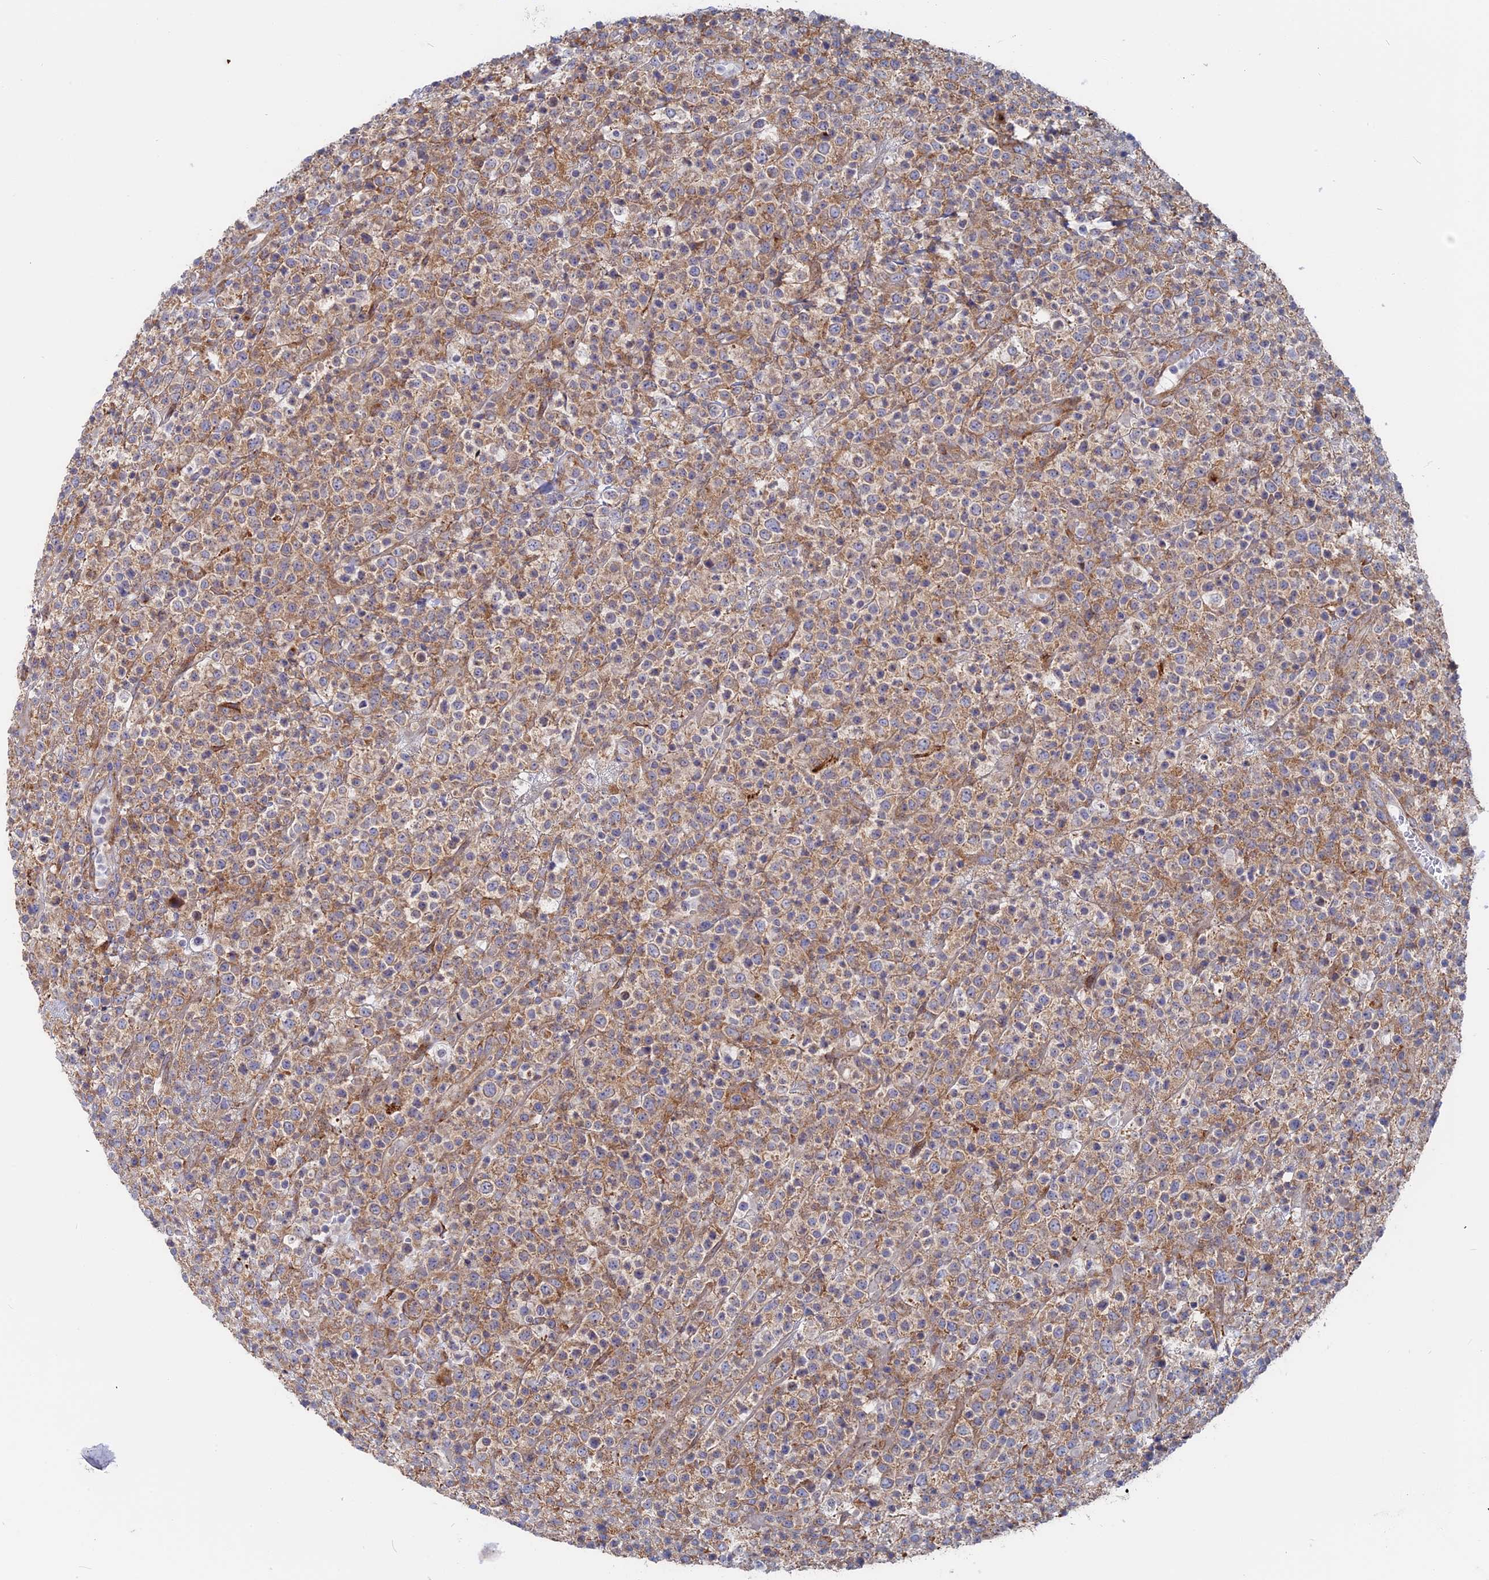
{"staining": {"intensity": "moderate", "quantity": "25%-75%", "location": "cytoplasmic/membranous"}, "tissue": "lymphoma", "cell_type": "Tumor cells", "image_type": "cancer", "snomed": [{"axis": "morphology", "description": "Malignant lymphoma, non-Hodgkin's type, High grade"}, {"axis": "topography", "description": "Colon"}], "caption": "DAB (3,3'-diaminobenzidine) immunohistochemical staining of human high-grade malignant lymphoma, non-Hodgkin's type exhibits moderate cytoplasmic/membranous protein staining in approximately 25%-75% of tumor cells.", "gene": "TBC1D30", "patient": {"sex": "female", "age": 53}}